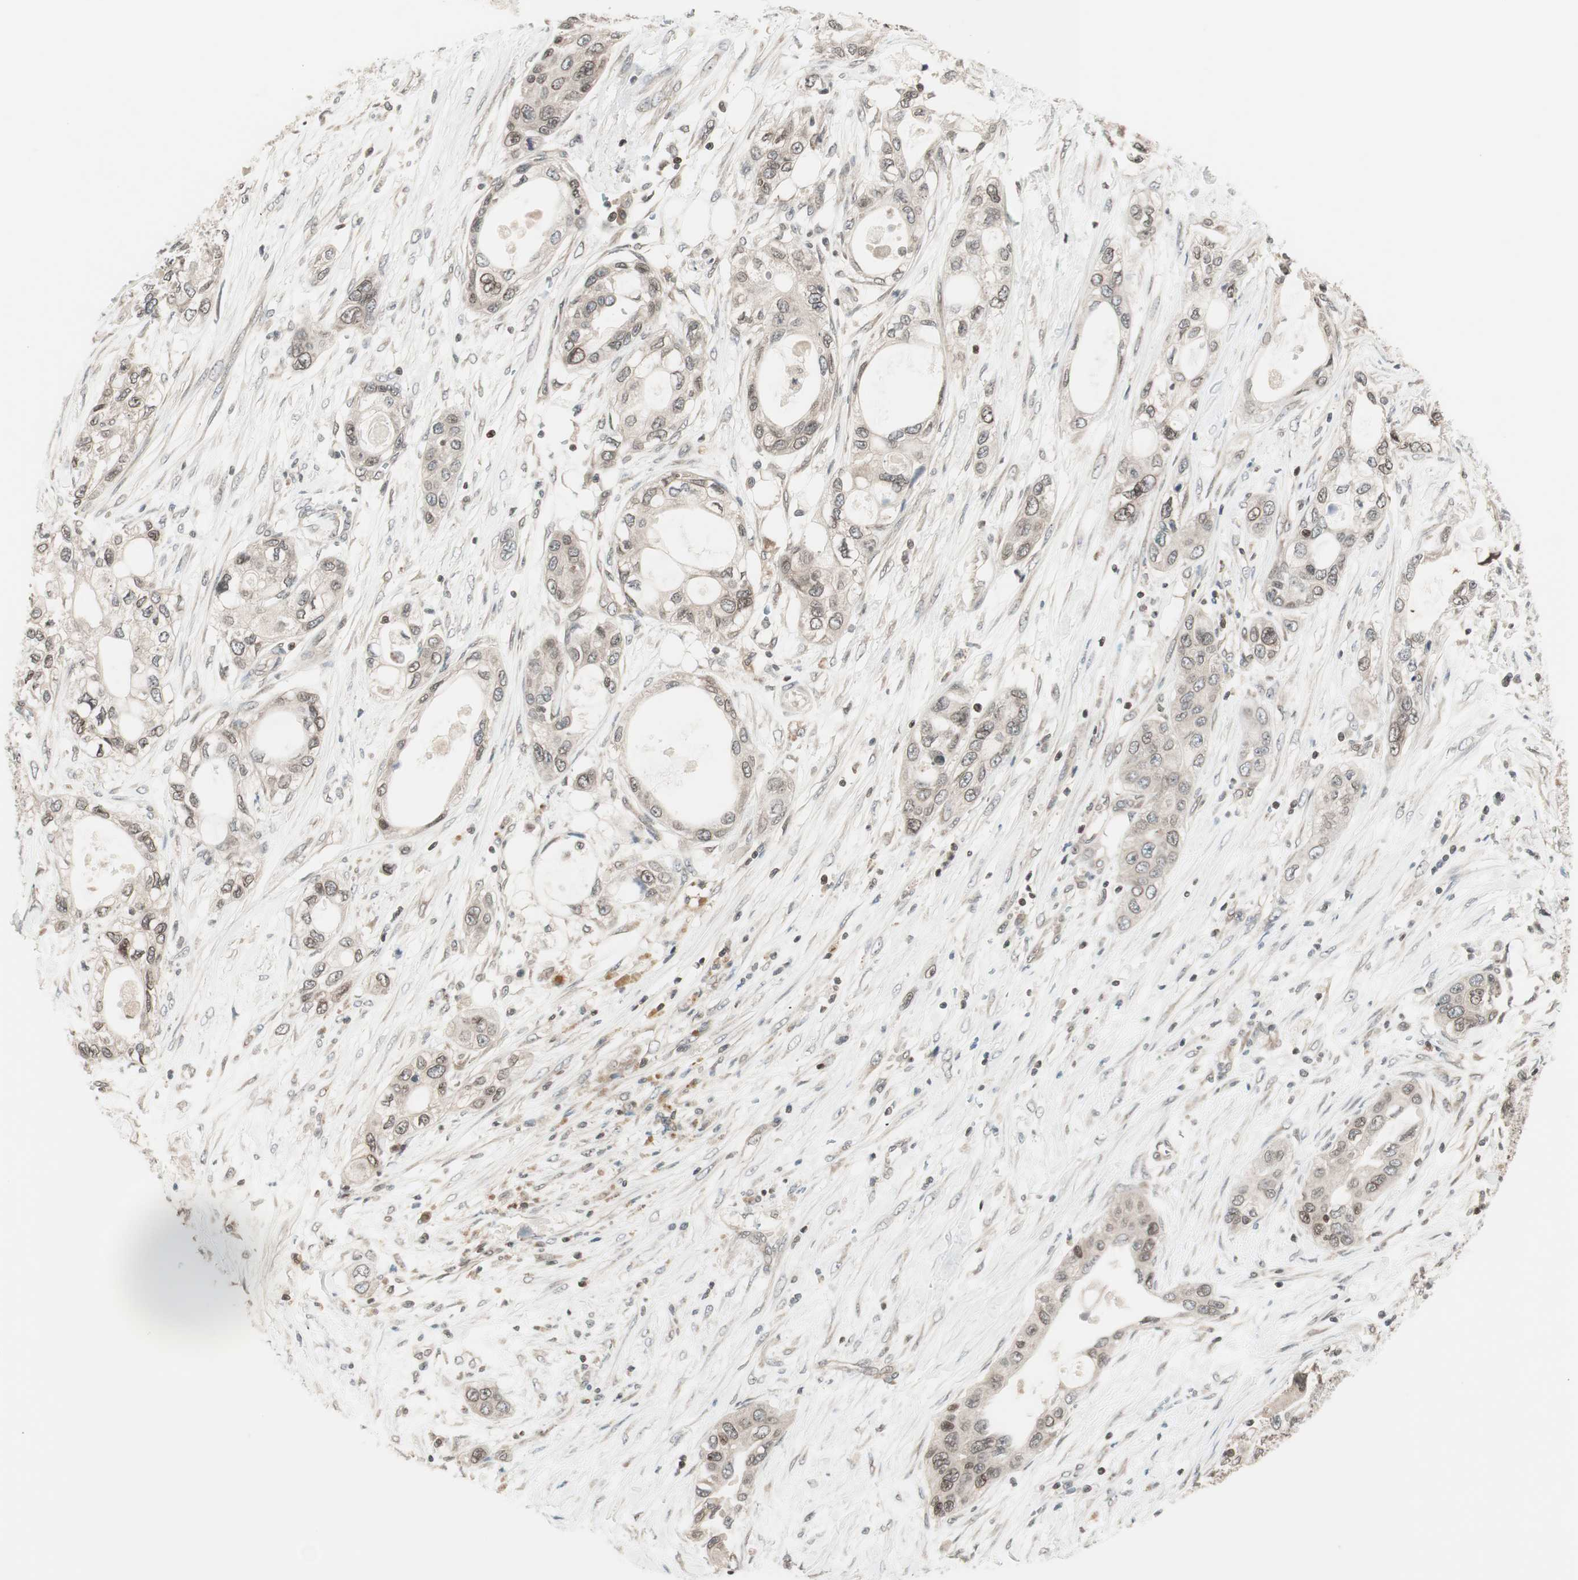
{"staining": {"intensity": "weak", "quantity": "<25%", "location": "cytoplasmic/membranous,nuclear"}, "tissue": "pancreatic cancer", "cell_type": "Tumor cells", "image_type": "cancer", "snomed": [{"axis": "morphology", "description": "Adenocarcinoma, NOS"}, {"axis": "topography", "description": "Pancreas"}], "caption": "Photomicrograph shows no significant protein positivity in tumor cells of pancreatic cancer.", "gene": "UBE2I", "patient": {"sex": "female", "age": 70}}